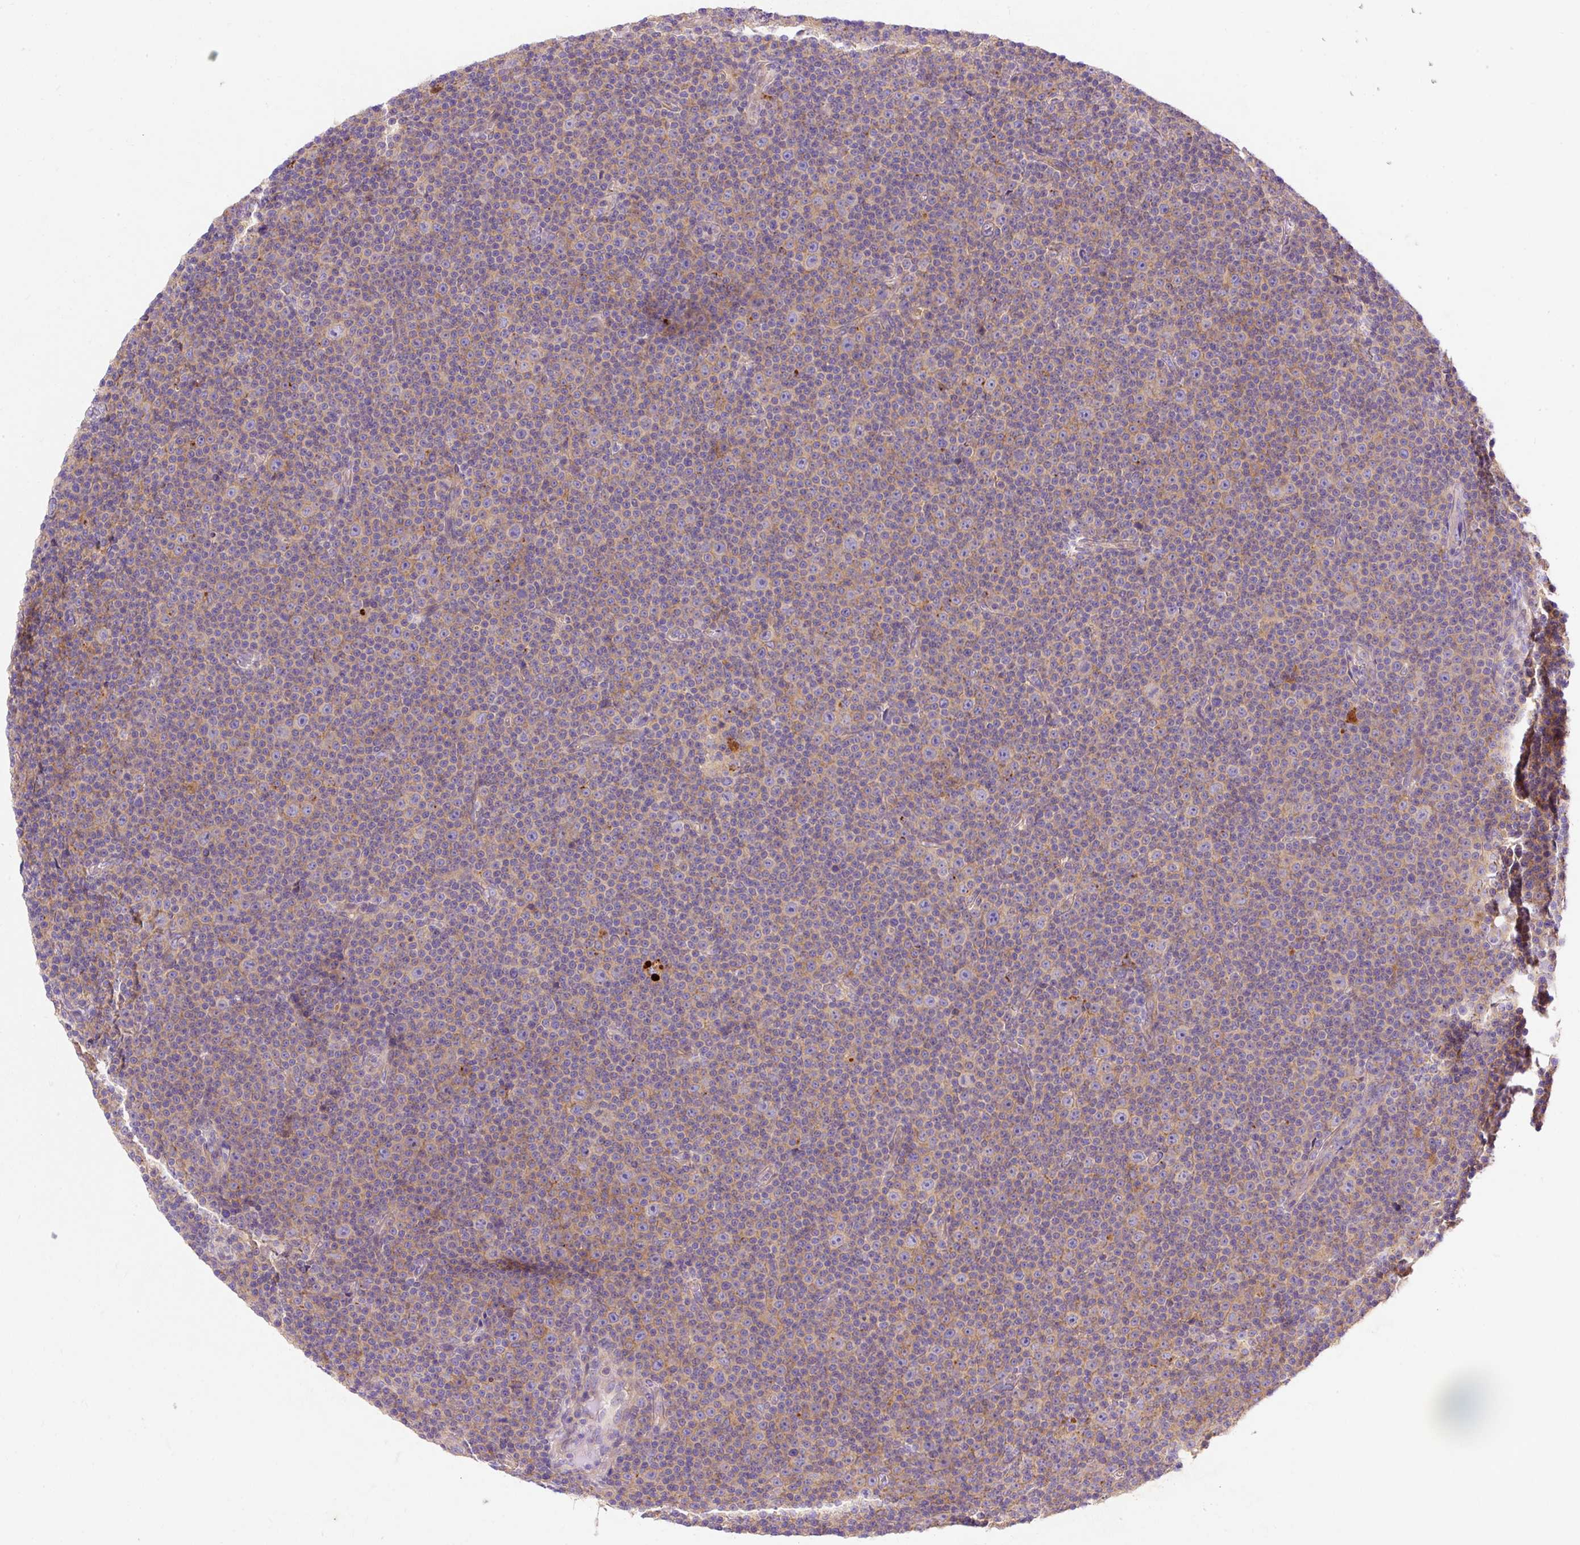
{"staining": {"intensity": "weak", "quantity": "25%-75%", "location": "cytoplasmic/membranous"}, "tissue": "lymphoma", "cell_type": "Tumor cells", "image_type": "cancer", "snomed": [{"axis": "morphology", "description": "Malignant lymphoma, non-Hodgkin's type, Low grade"}, {"axis": "topography", "description": "Lymph node"}], "caption": "The immunohistochemical stain labels weak cytoplasmic/membranous expression in tumor cells of low-grade malignant lymphoma, non-Hodgkin's type tissue. The staining was performed using DAB to visualize the protein expression in brown, while the nuclei were stained in blue with hematoxylin (Magnification: 20x).", "gene": "OR4K15", "patient": {"sex": "female", "age": 67}}